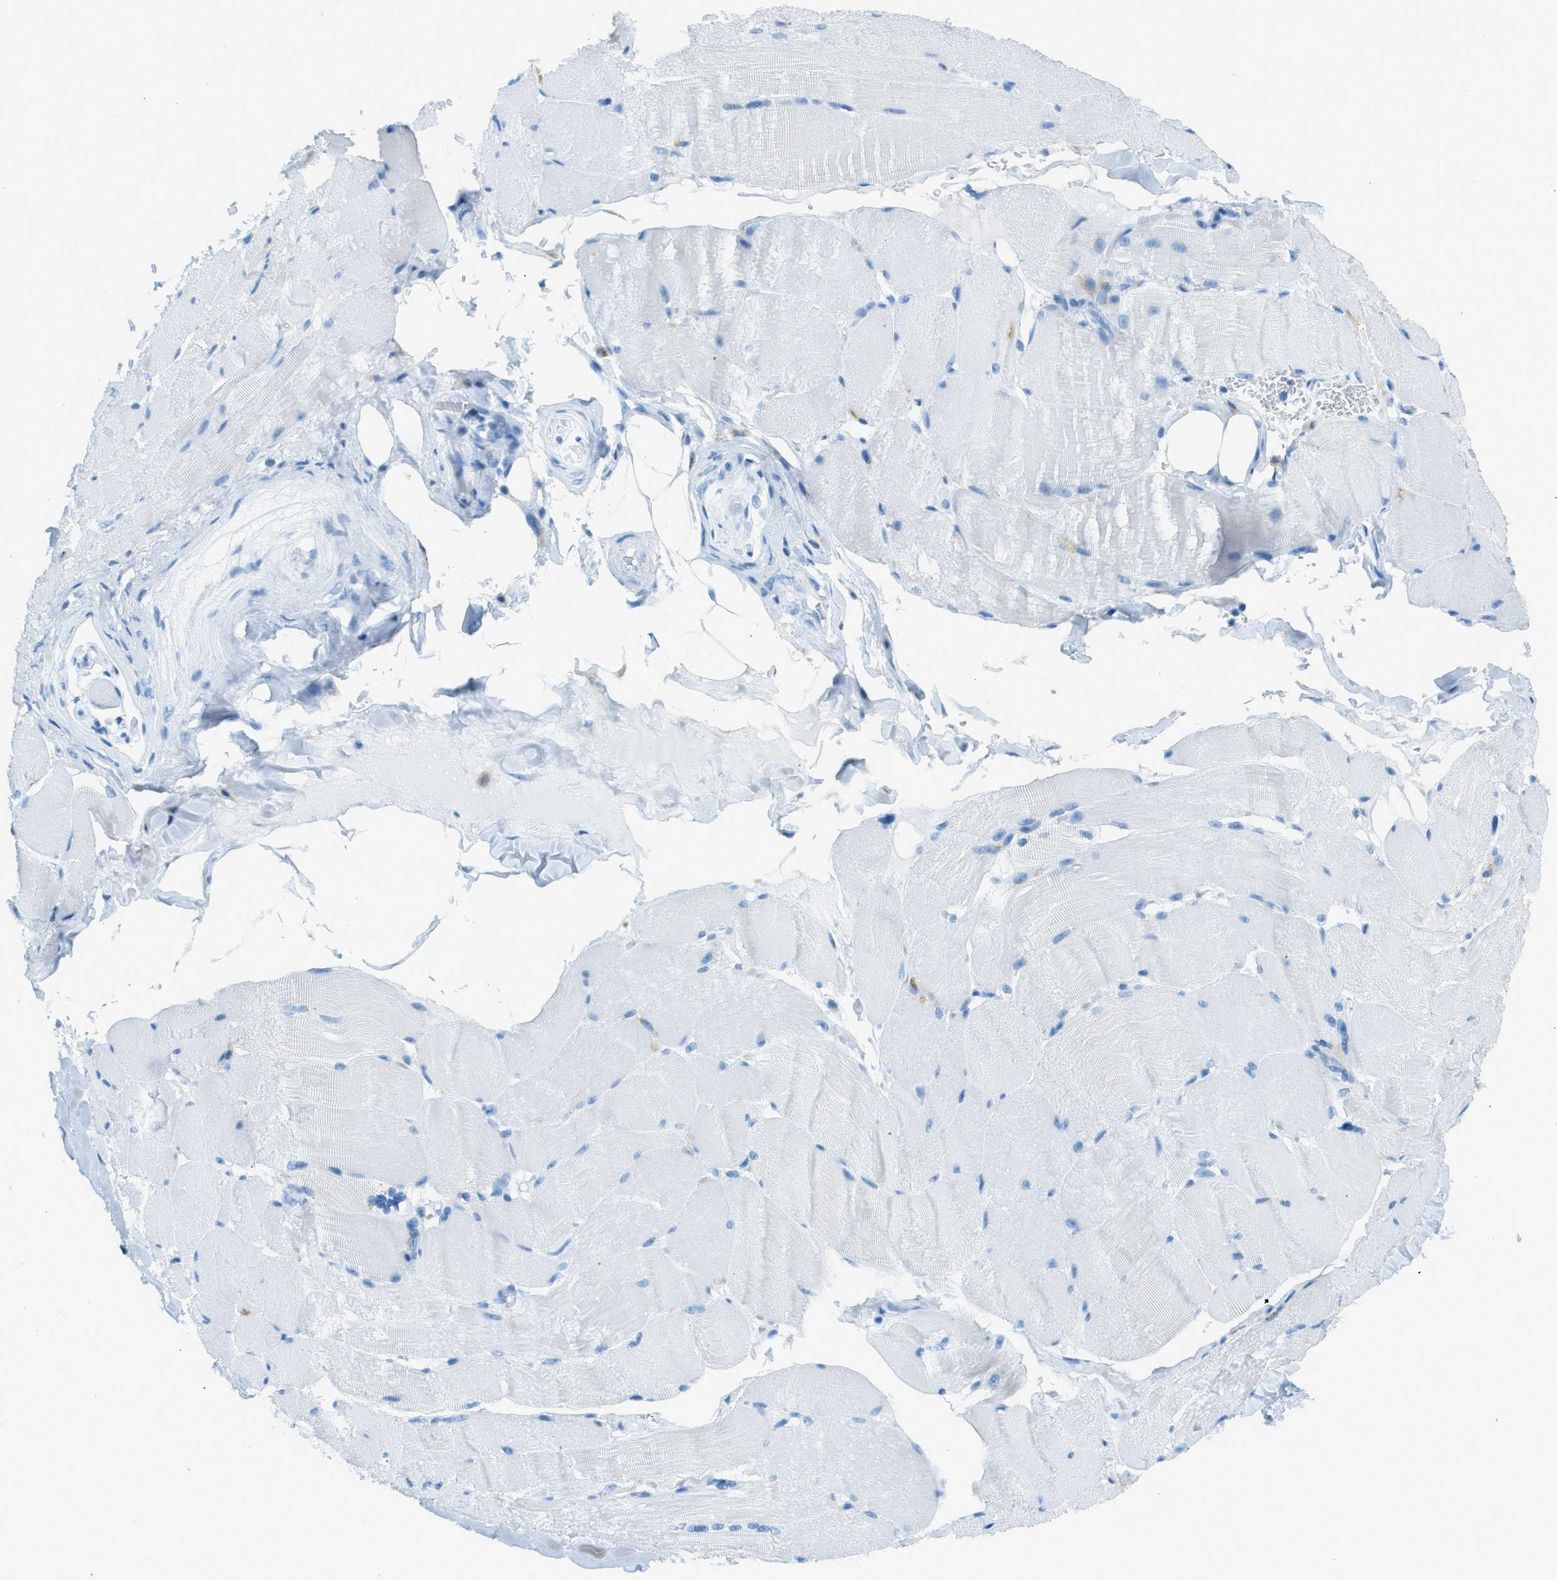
{"staining": {"intensity": "negative", "quantity": "none", "location": "none"}, "tissue": "skeletal muscle", "cell_type": "Myocytes", "image_type": "normal", "snomed": [{"axis": "morphology", "description": "Normal tissue, NOS"}, {"axis": "topography", "description": "Skin"}, {"axis": "topography", "description": "Skeletal muscle"}], "caption": "Protein analysis of normal skeletal muscle exhibits no significant positivity in myocytes.", "gene": "C21orf62", "patient": {"sex": "male", "age": 83}}